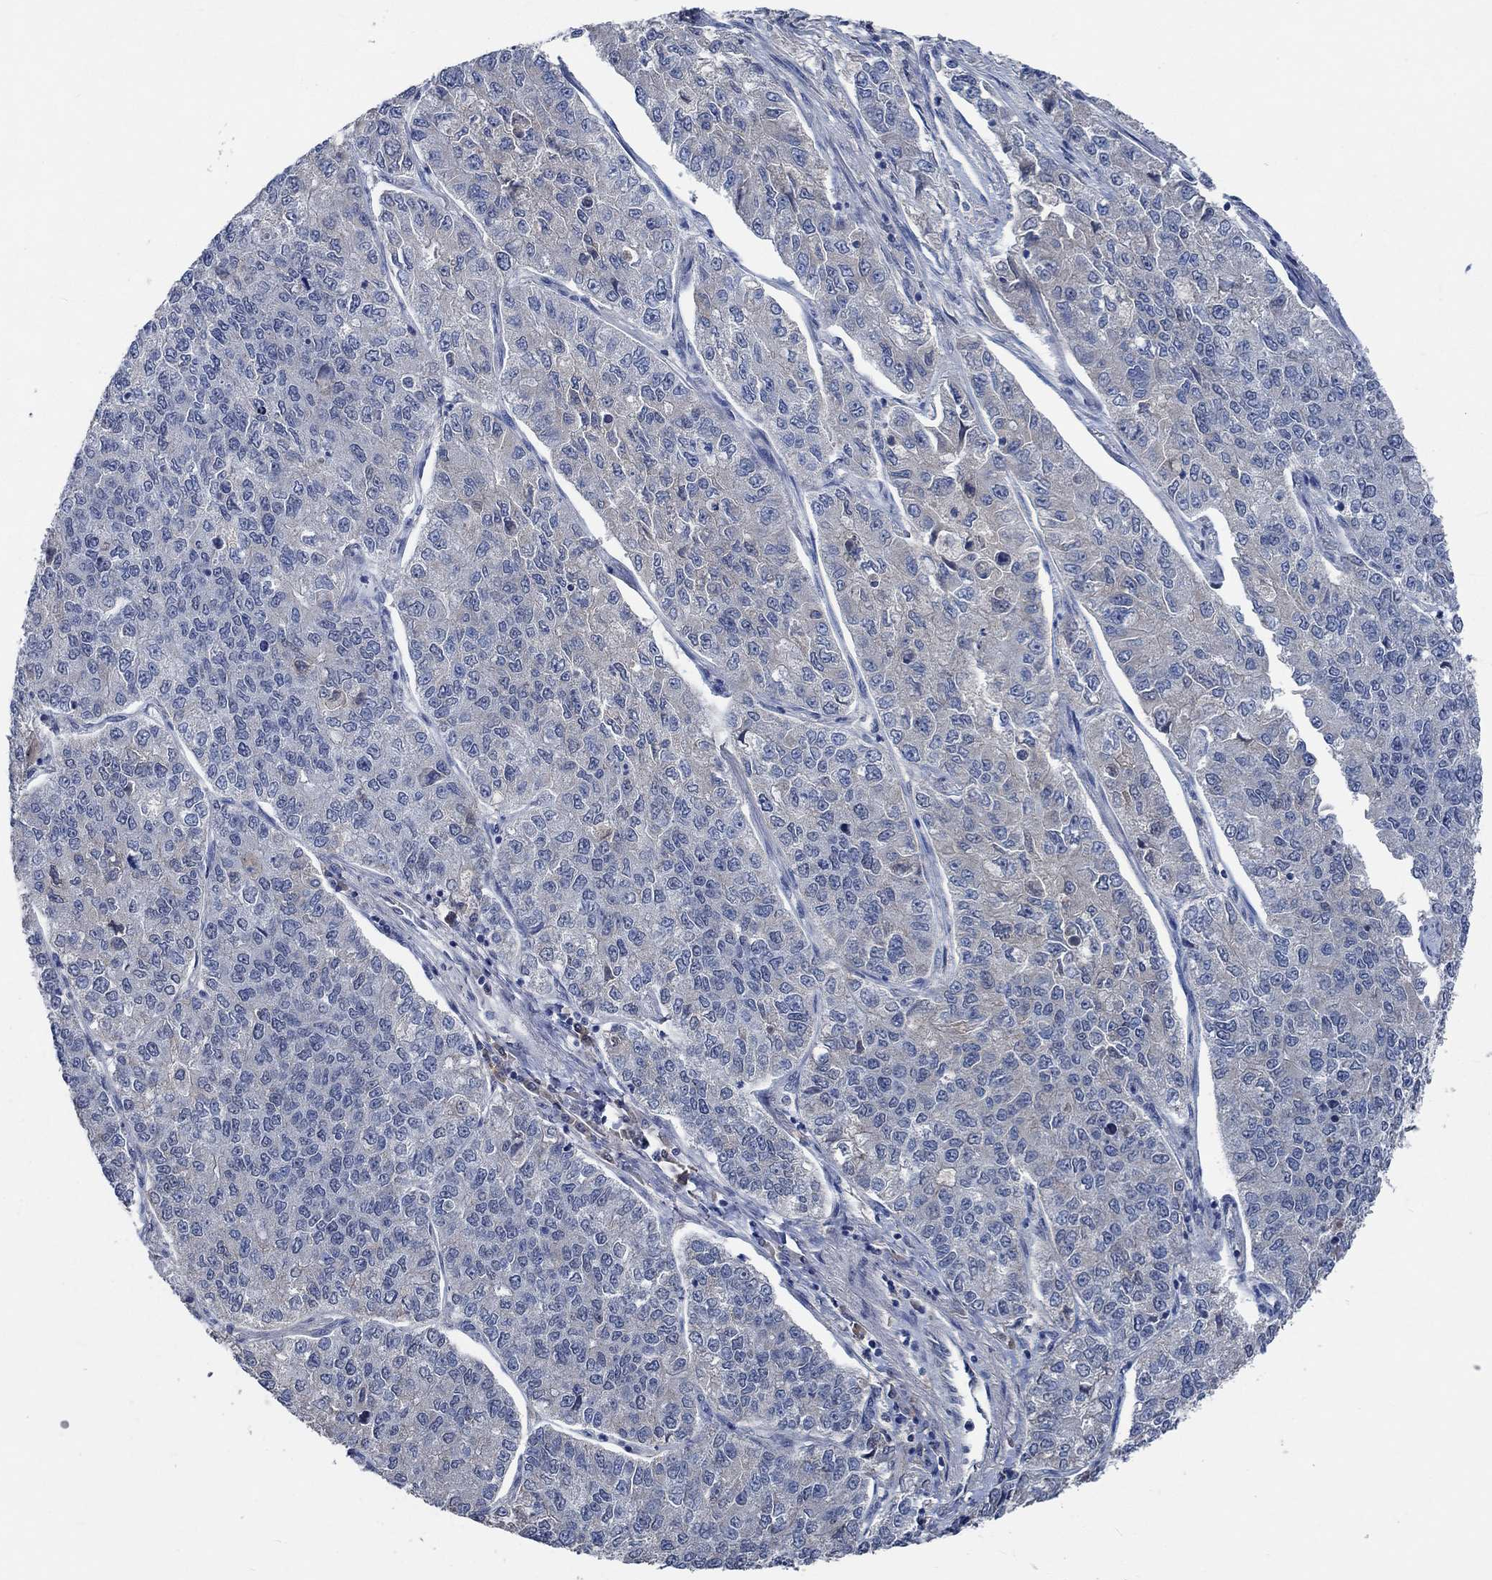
{"staining": {"intensity": "negative", "quantity": "none", "location": "none"}, "tissue": "lung cancer", "cell_type": "Tumor cells", "image_type": "cancer", "snomed": [{"axis": "morphology", "description": "Adenocarcinoma, NOS"}, {"axis": "topography", "description": "Lung"}], "caption": "Image shows no significant protein staining in tumor cells of adenocarcinoma (lung). (Brightfield microscopy of DAB IHC at high magnification).", "gene": "OBSCN", "patient": {"sex": "male", "age": 49}}